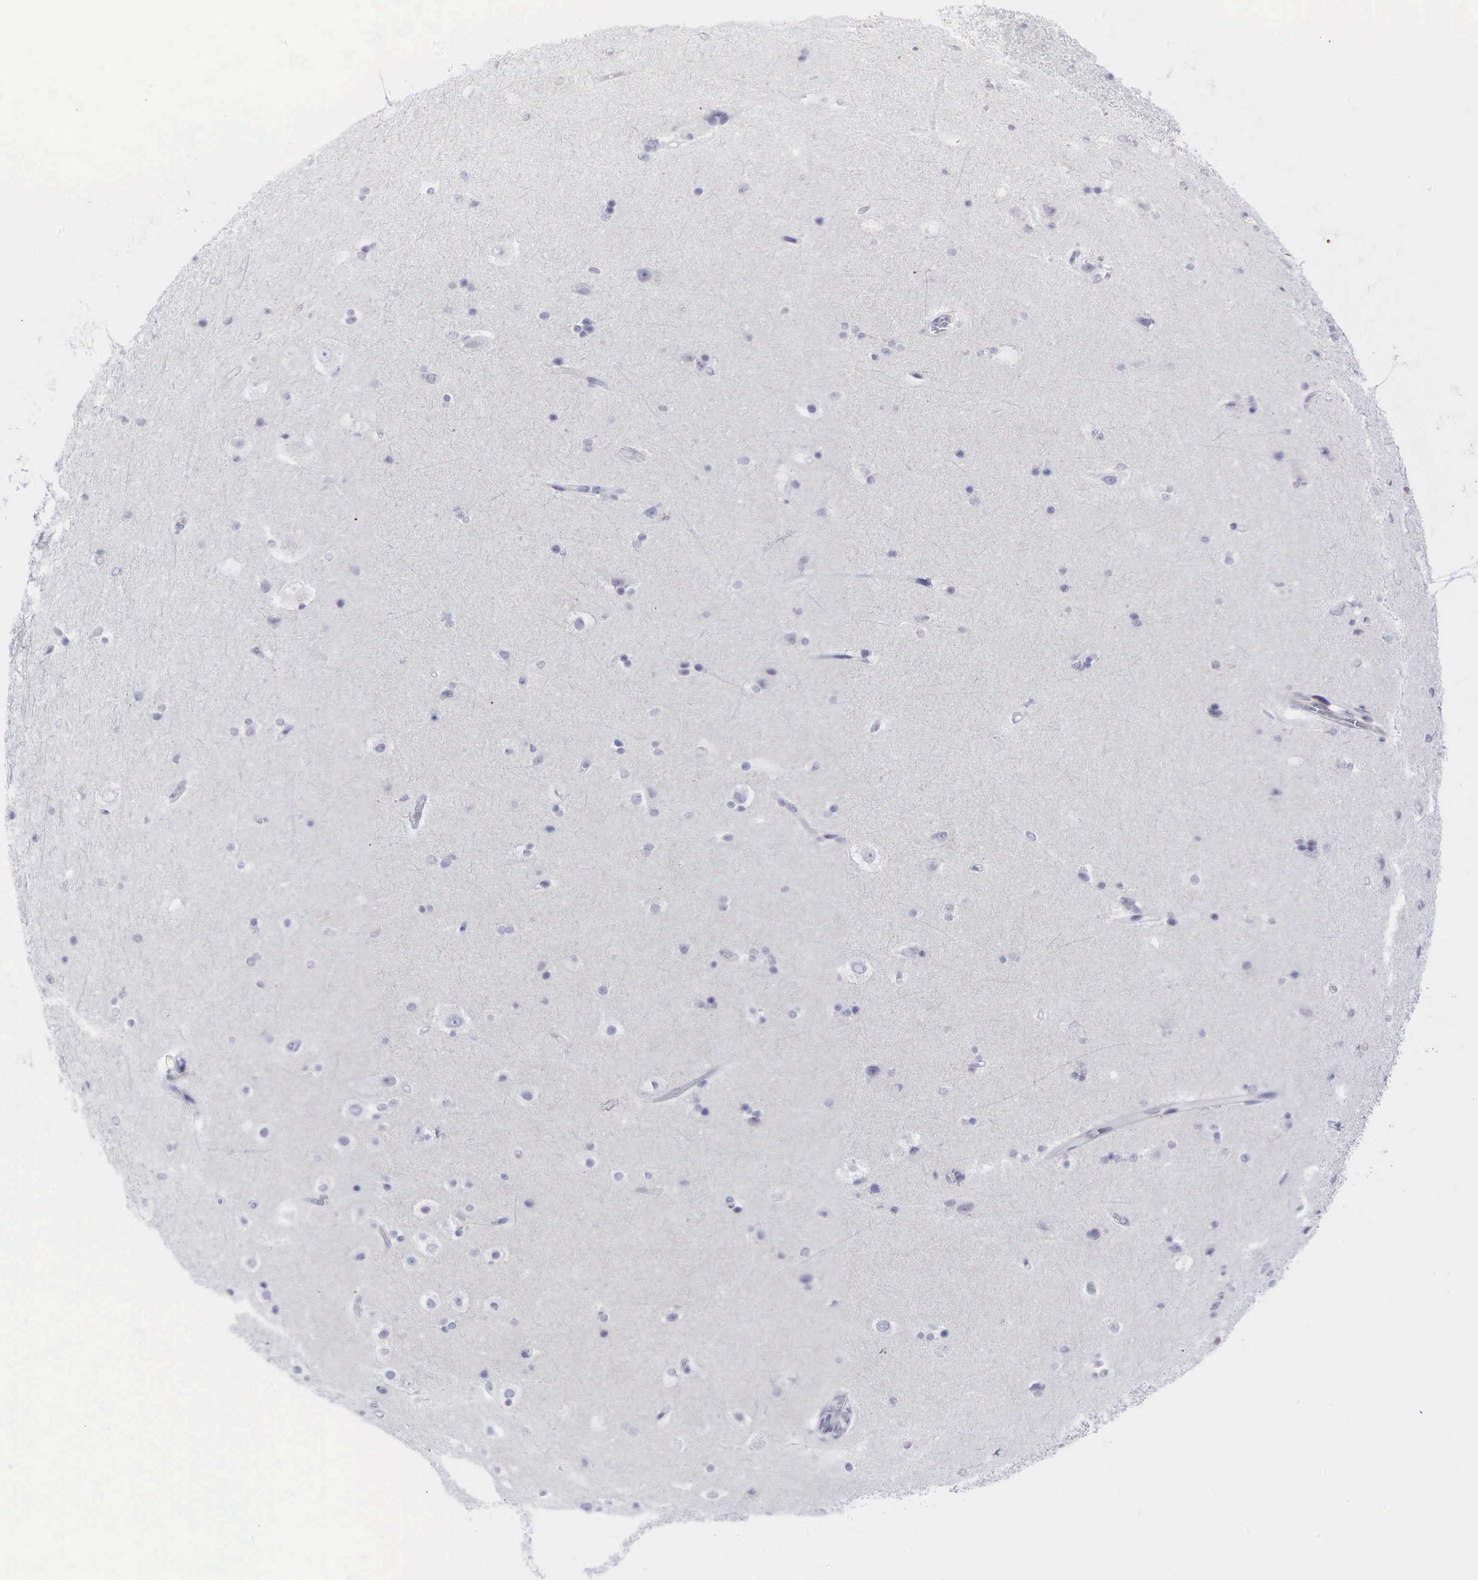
{"staining": {"intensity": "negative", "quantity": "none", "location": "none"}, "tissue": "cerebral cortex", "cell_type": "Endothelial cells", "image_type": "normal", "snomed": [{"axis": "morphology", "description": "Normal tissue, NOS"}, {"axis": "topography", "description": "Cerebral cortex"}, {"axis": "topography", "description": "Hippocampus"}], "caption": "Immunohistochemical staining of benign human cerebral cortex demonstrates no significant positivity in endothelial cells. (DAB (3,3'-diaminobenzidine) immunohistochemistry, high magnification).", "gene": "AR", "patient": {"sex": "female", "age": 19}}